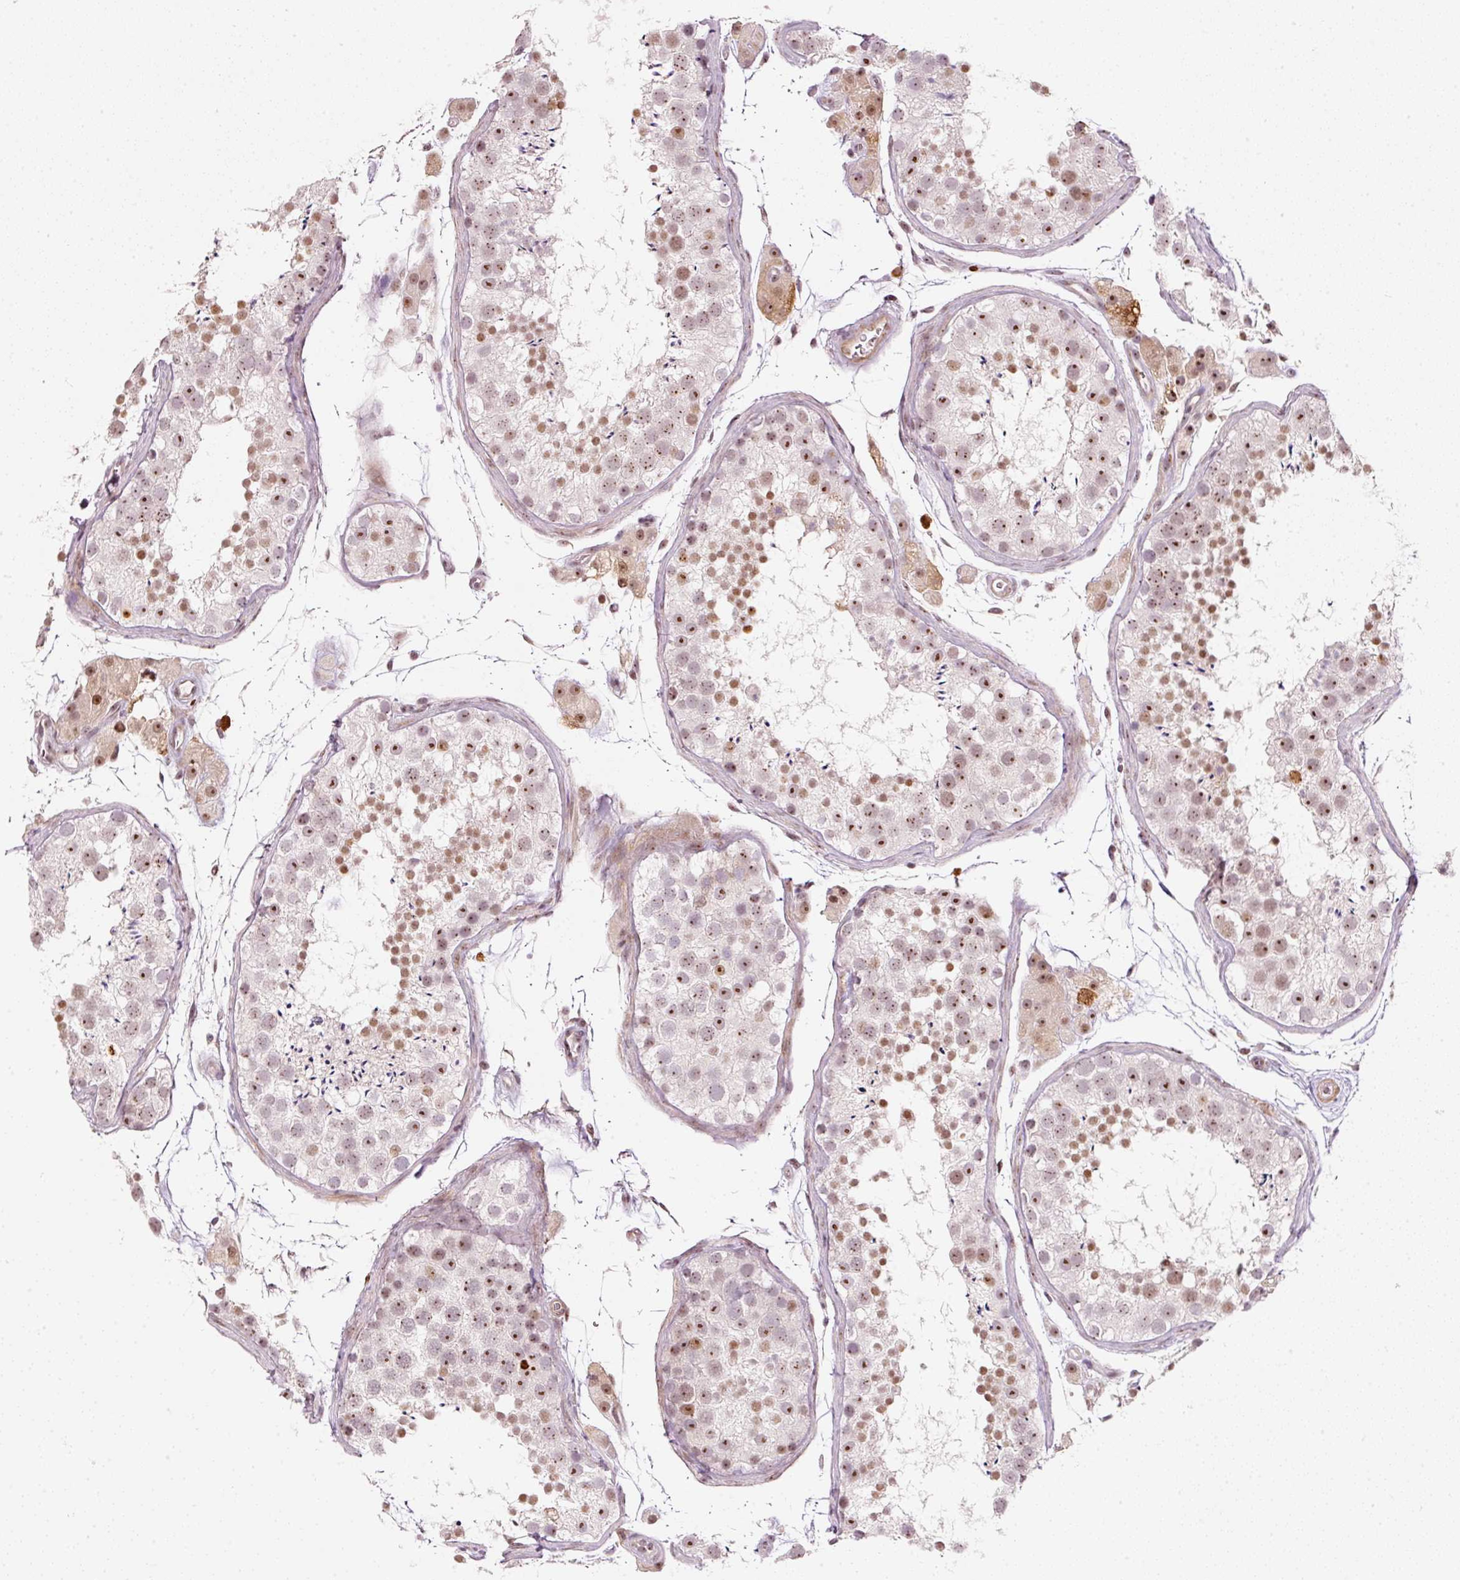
{"staining": {"intensity": "moderate", "quantity": ">75%", "location": "nuclear"}, "tissue": "testis", "cell_type": "Cells in seminiferous ducts", "image_type": "normal", "snomed": [{"axis": "morphology", "description": "Normal tissue, NOS"}, {"axis": "topography", "description": "Testis"}], "caption": "Immunohistochemical staining of unremarkable testis demonstrates moderate nuclear protein positivity in about >75% of cells in seminiferous ducts.", "gene": "MXRA8", "patient": {"sex": "male", "age": 41}}